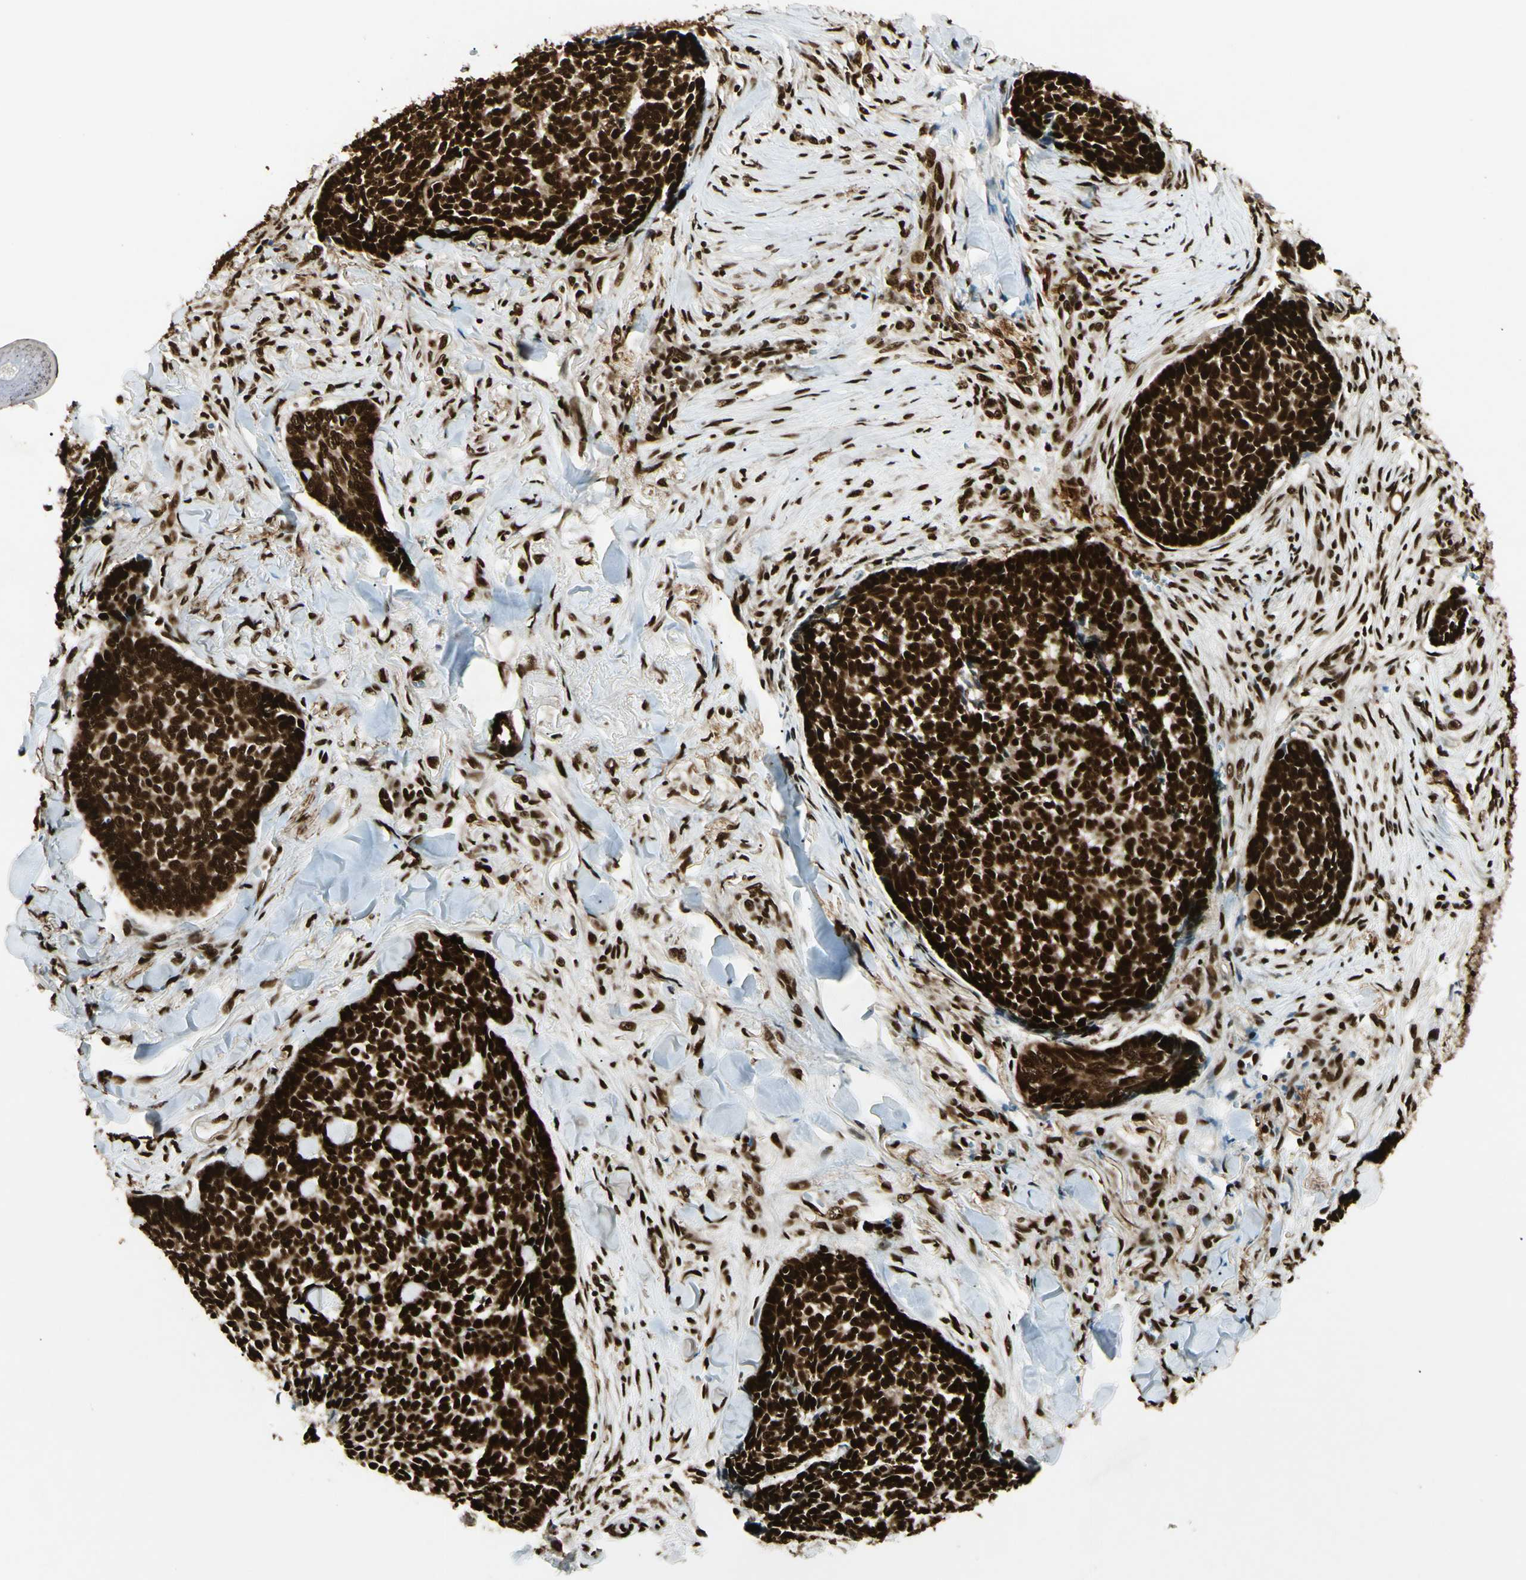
{"staining": {"intensity": "strong", "quantity": ">75%", "location": "cytoplasmic/membranous,nuclear"}, "tissue": "skin cancer", "cell_type": "Tumor cells", "image_type": "cancer", "snomed": [{"axis": "morphology", "description": "Basal cell carcinoma"}, {"axis": "topography", "description": "Skin"}], "caption": "This is a histology image of IHC staining of basal cell carcinoma (skin), which shows strong positivity in the cytoplasmic/membranous and nuclear of tumor cells.", "gene": "FUS", "patient": {"sex": "male", "age": 84}}